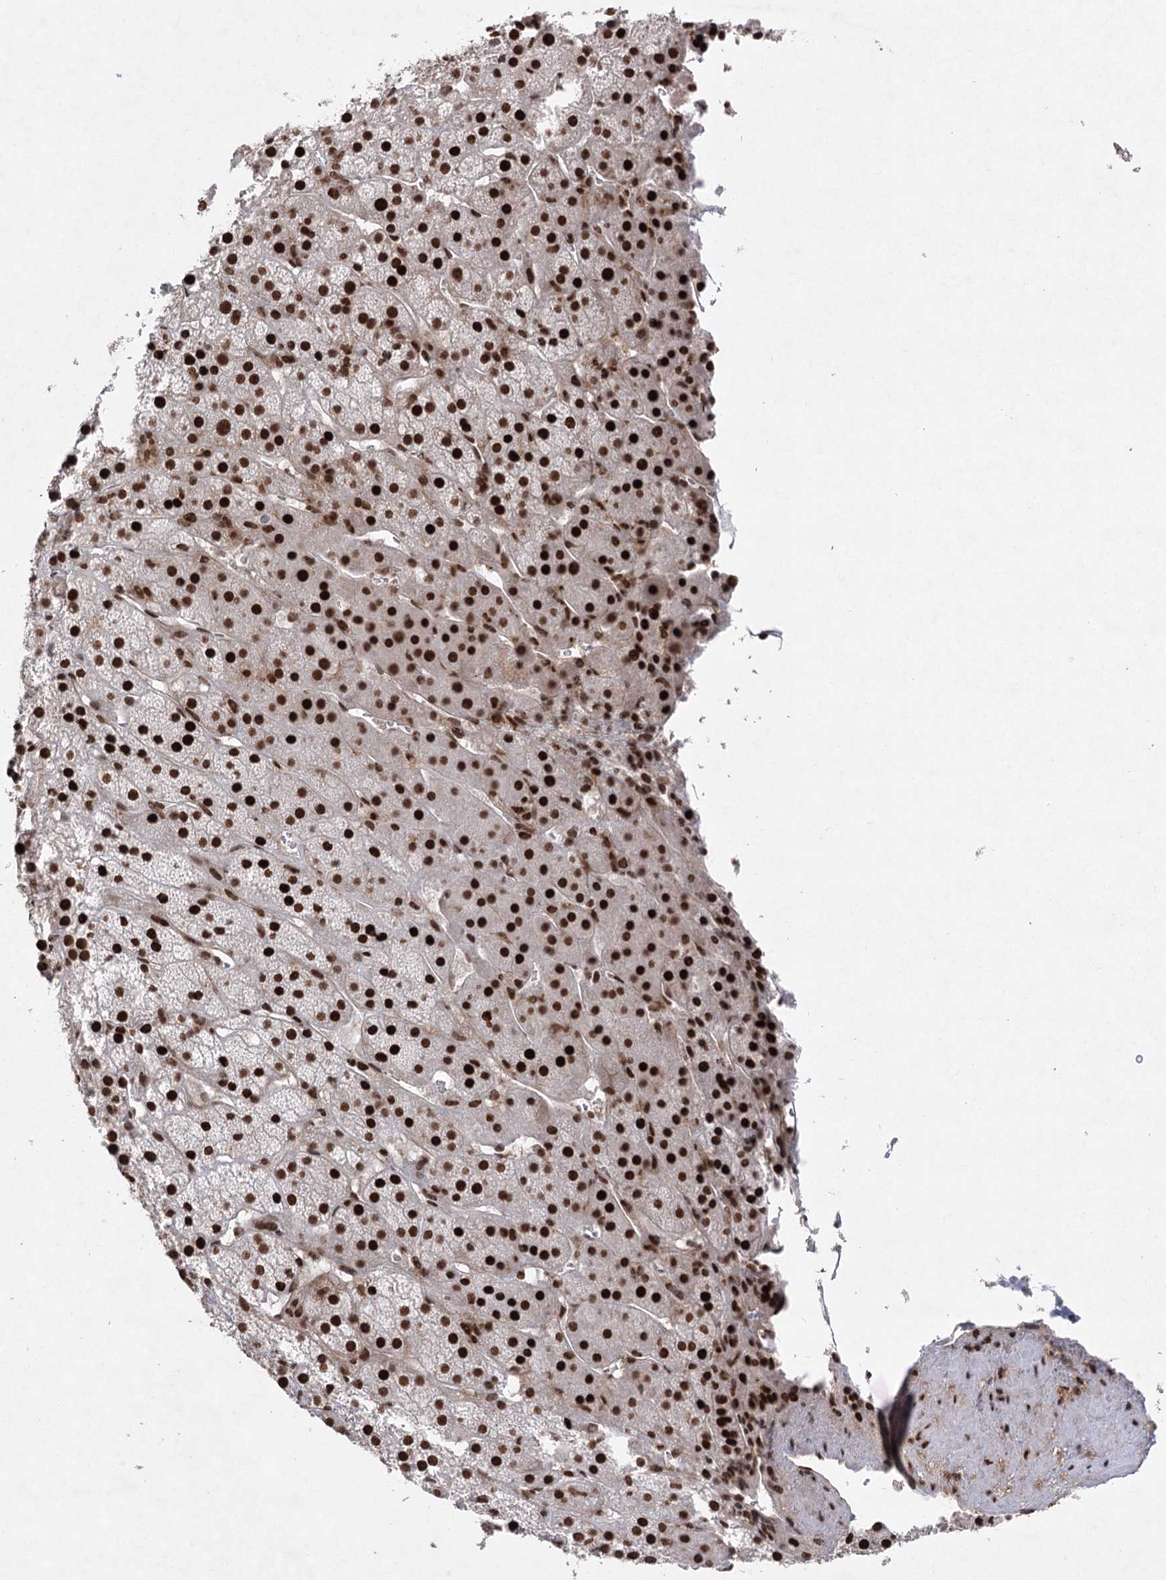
{"staining": {"intensity": "strong", "quantity": ">75%", "location": "nuclear"}, "tissue": "adrenal gland", "cell_type": "Glandular cells", "image_type": "normal", "snomed": [{"axis": "morphology", "description": "Normal tissue, NOS"}, {"axis": "topography", "description": "Adrenal gland"}], "caption": "Strong nuclear protein expression is seen in approximately >75% of glandular cells in adrenal gland. The protein is stained brown, and the nuclei are stained in blue (DAB (3,3'-diaminobenzidine) IHC with brightfield microscopy, high magnification).", "gene": "ZCCHC8", "patient": {"sex": "female", "age": 57}}